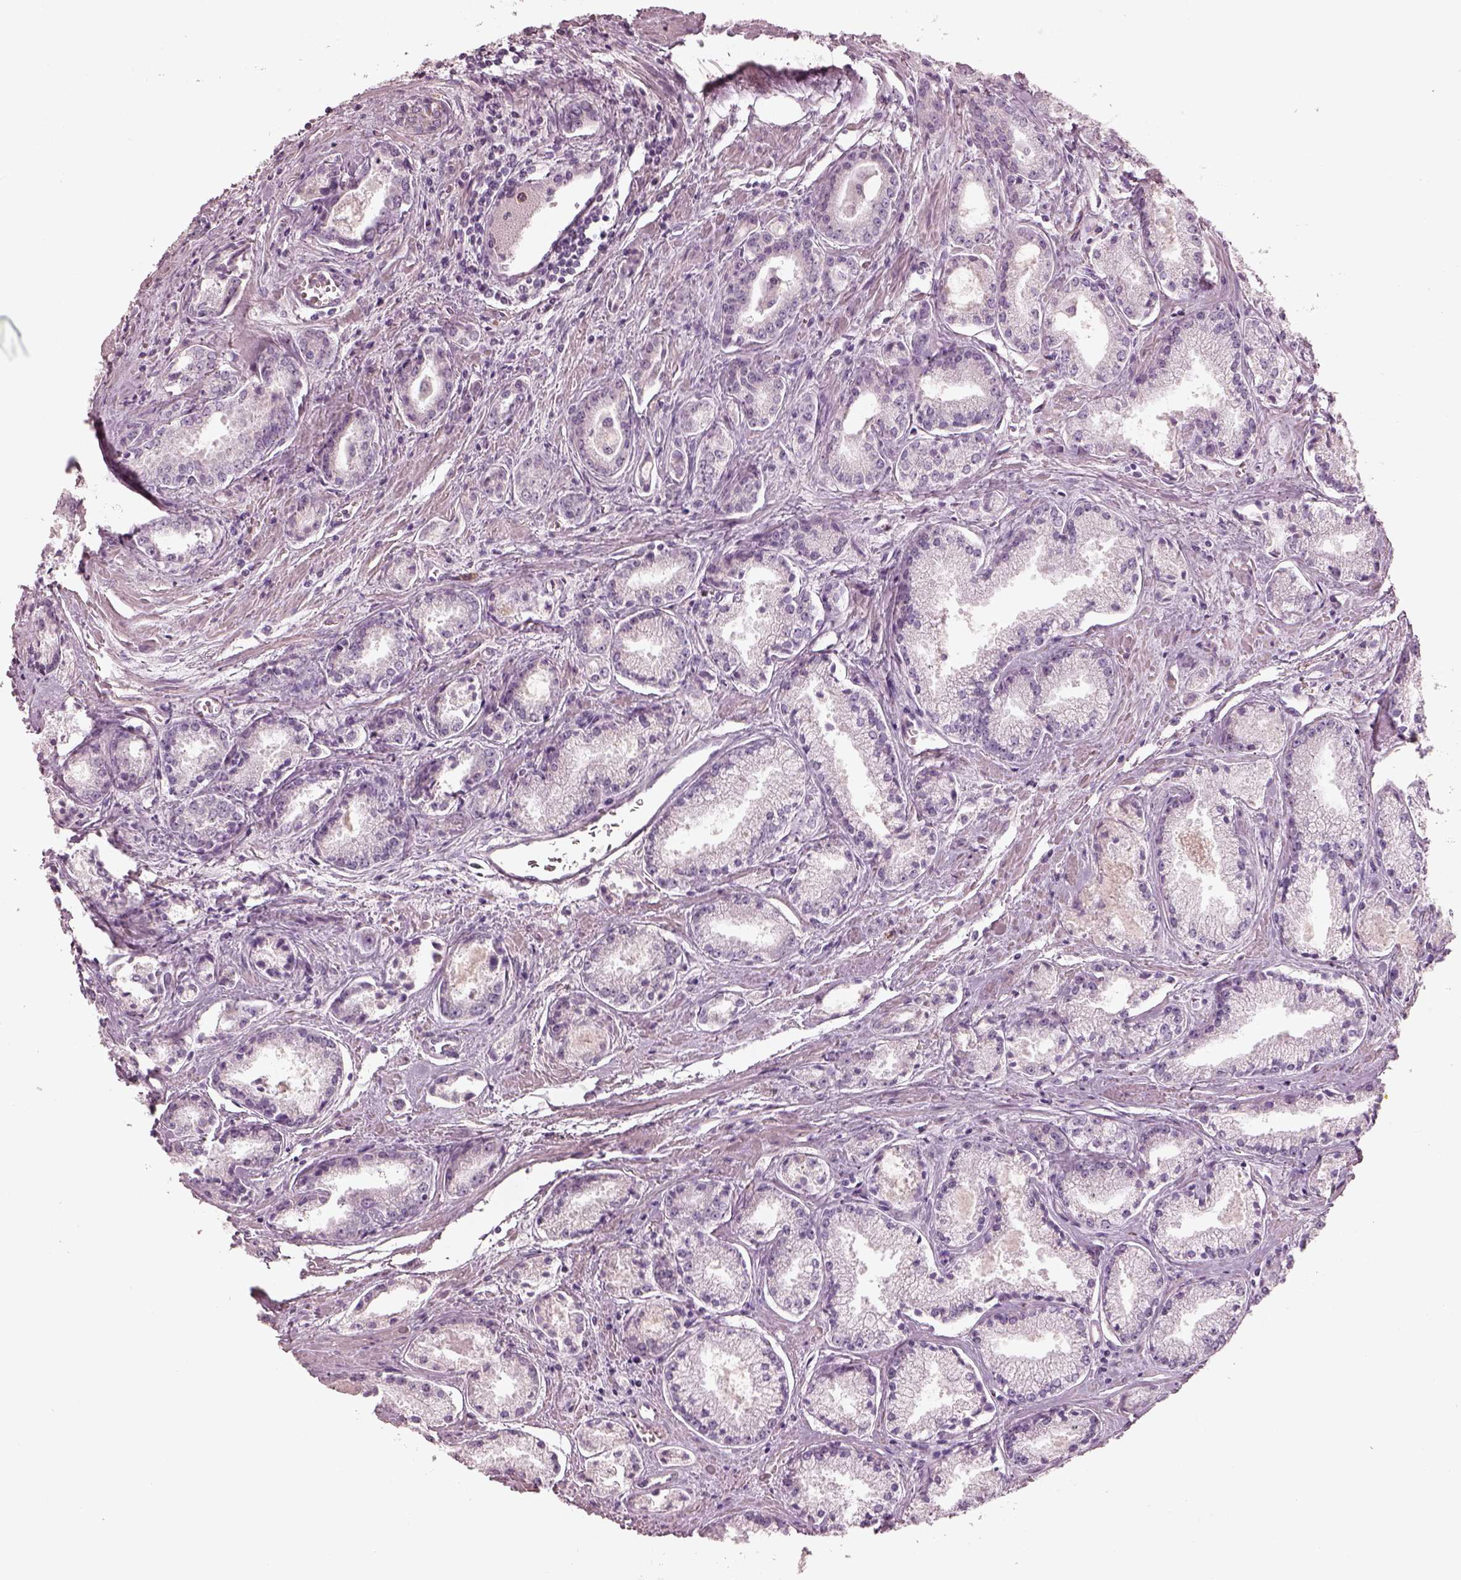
{"staining": {"intensity": "negative", "quantity": "none", "location": "none"}, "tissue": "prostate cancer", "cell_type": "Tumor cells", "image_type": "cancer", "snomed": [{"axis": "morphology", "description": "Adenocarcinoma, NOS"}, {"axis": "topography", "description": "Prostate"}], "caption": "DAB (3,3'-diaminobenzidine) immunohistochemical staining of human adenocarcinoma (prostate) displays no significant positivity in tumor cells.", "gene": "RSPH9", "patient": {"sex": "male", "age": 72}}